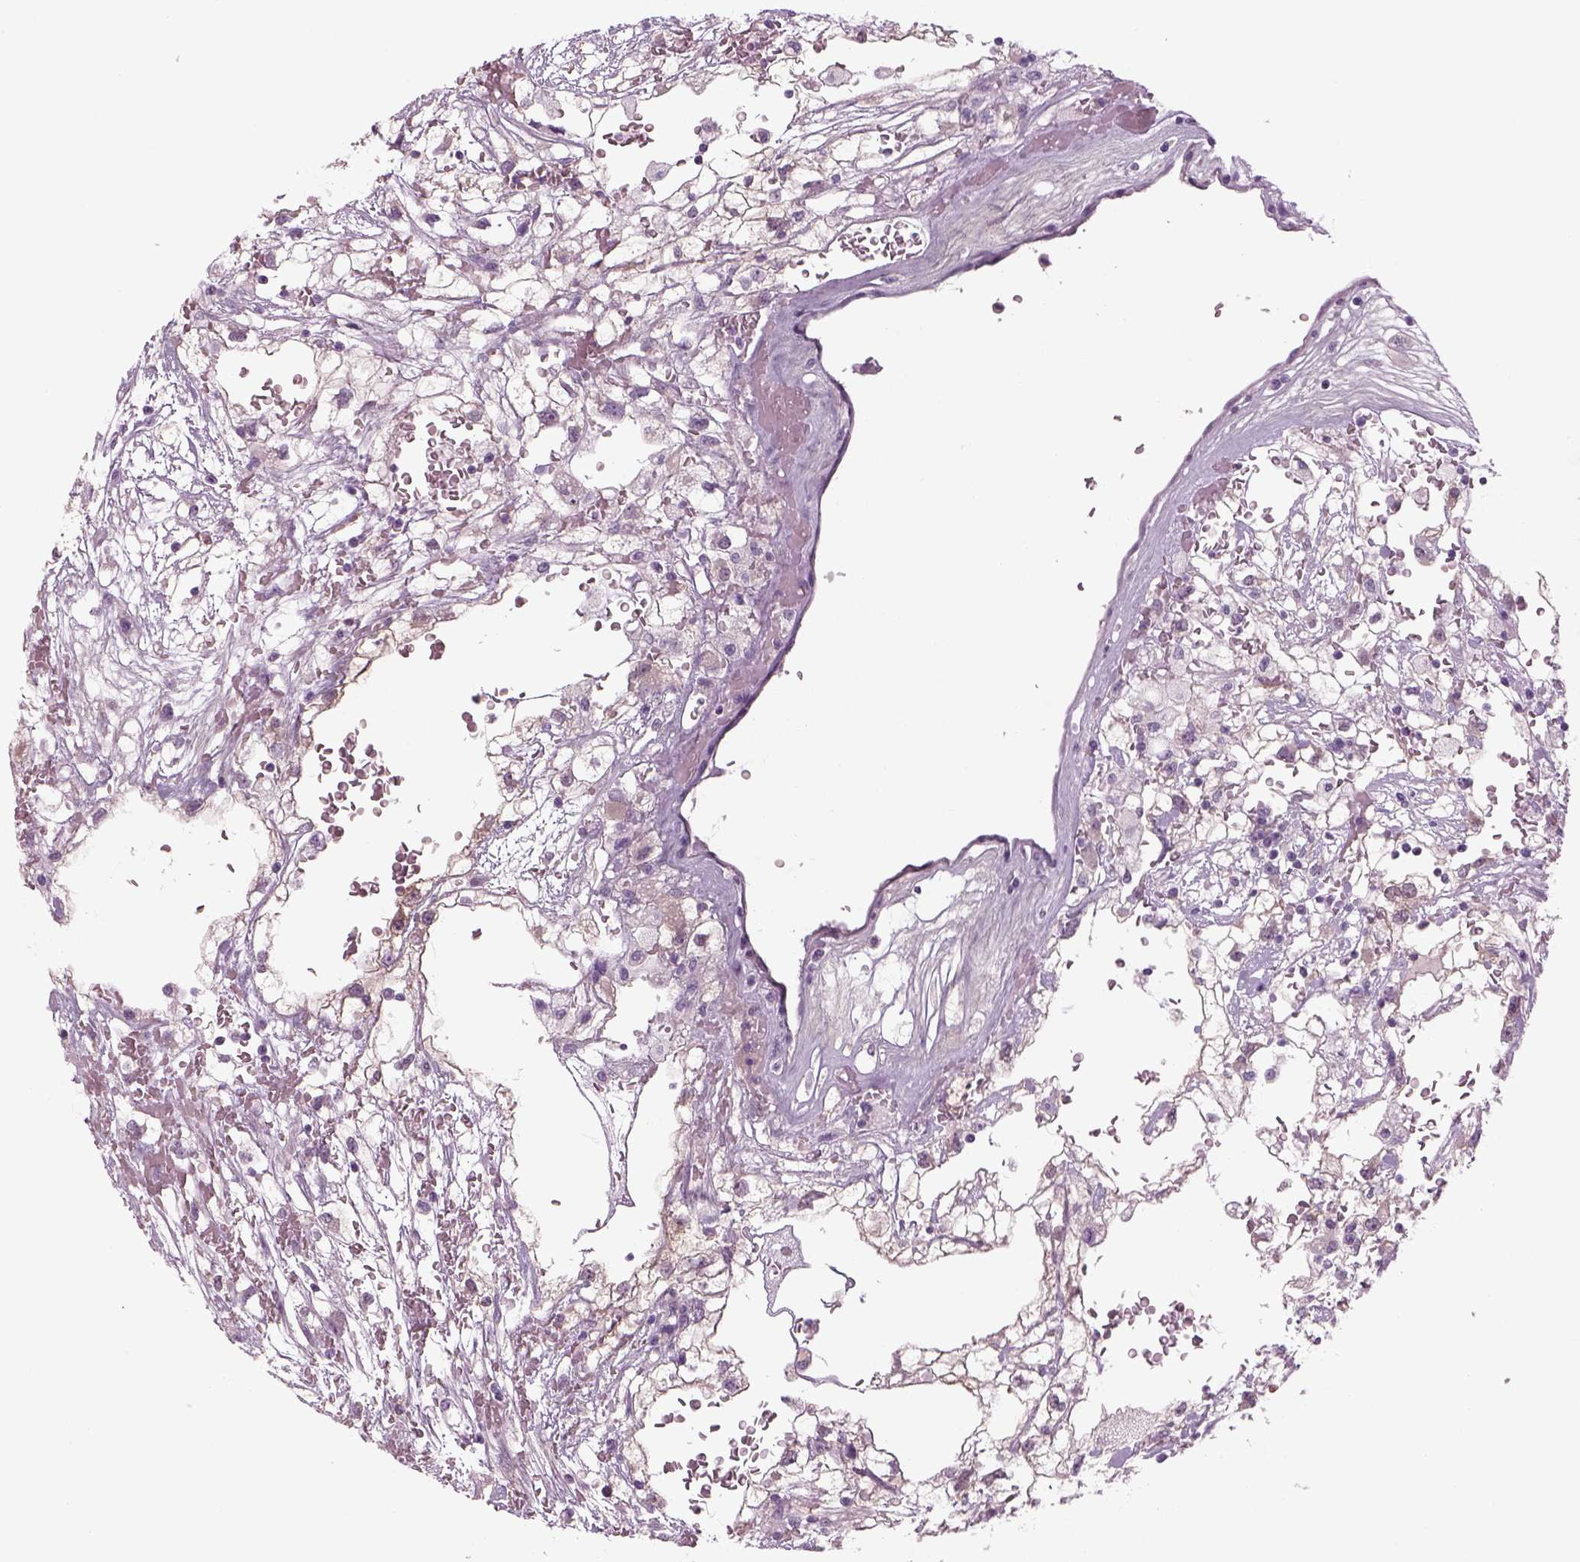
{"staining": {"intensity": "negative", "quantity": "none", "location": "none"}, "tissue": "renal cancer", "cell_type": "Tumor cells", "image_type": "cancer", "snomed": [{"axis": "morphology", "description": "Adenocarcinoma, NOS"}, {"axis": "topography", "description": "Kidney"}], "caption": "The IHC image has no significant expression in tumor cells of renal adenocarcinoma tissue.", "gene": "MDH1B", "patient": {"sex": "male", "age": 59}}